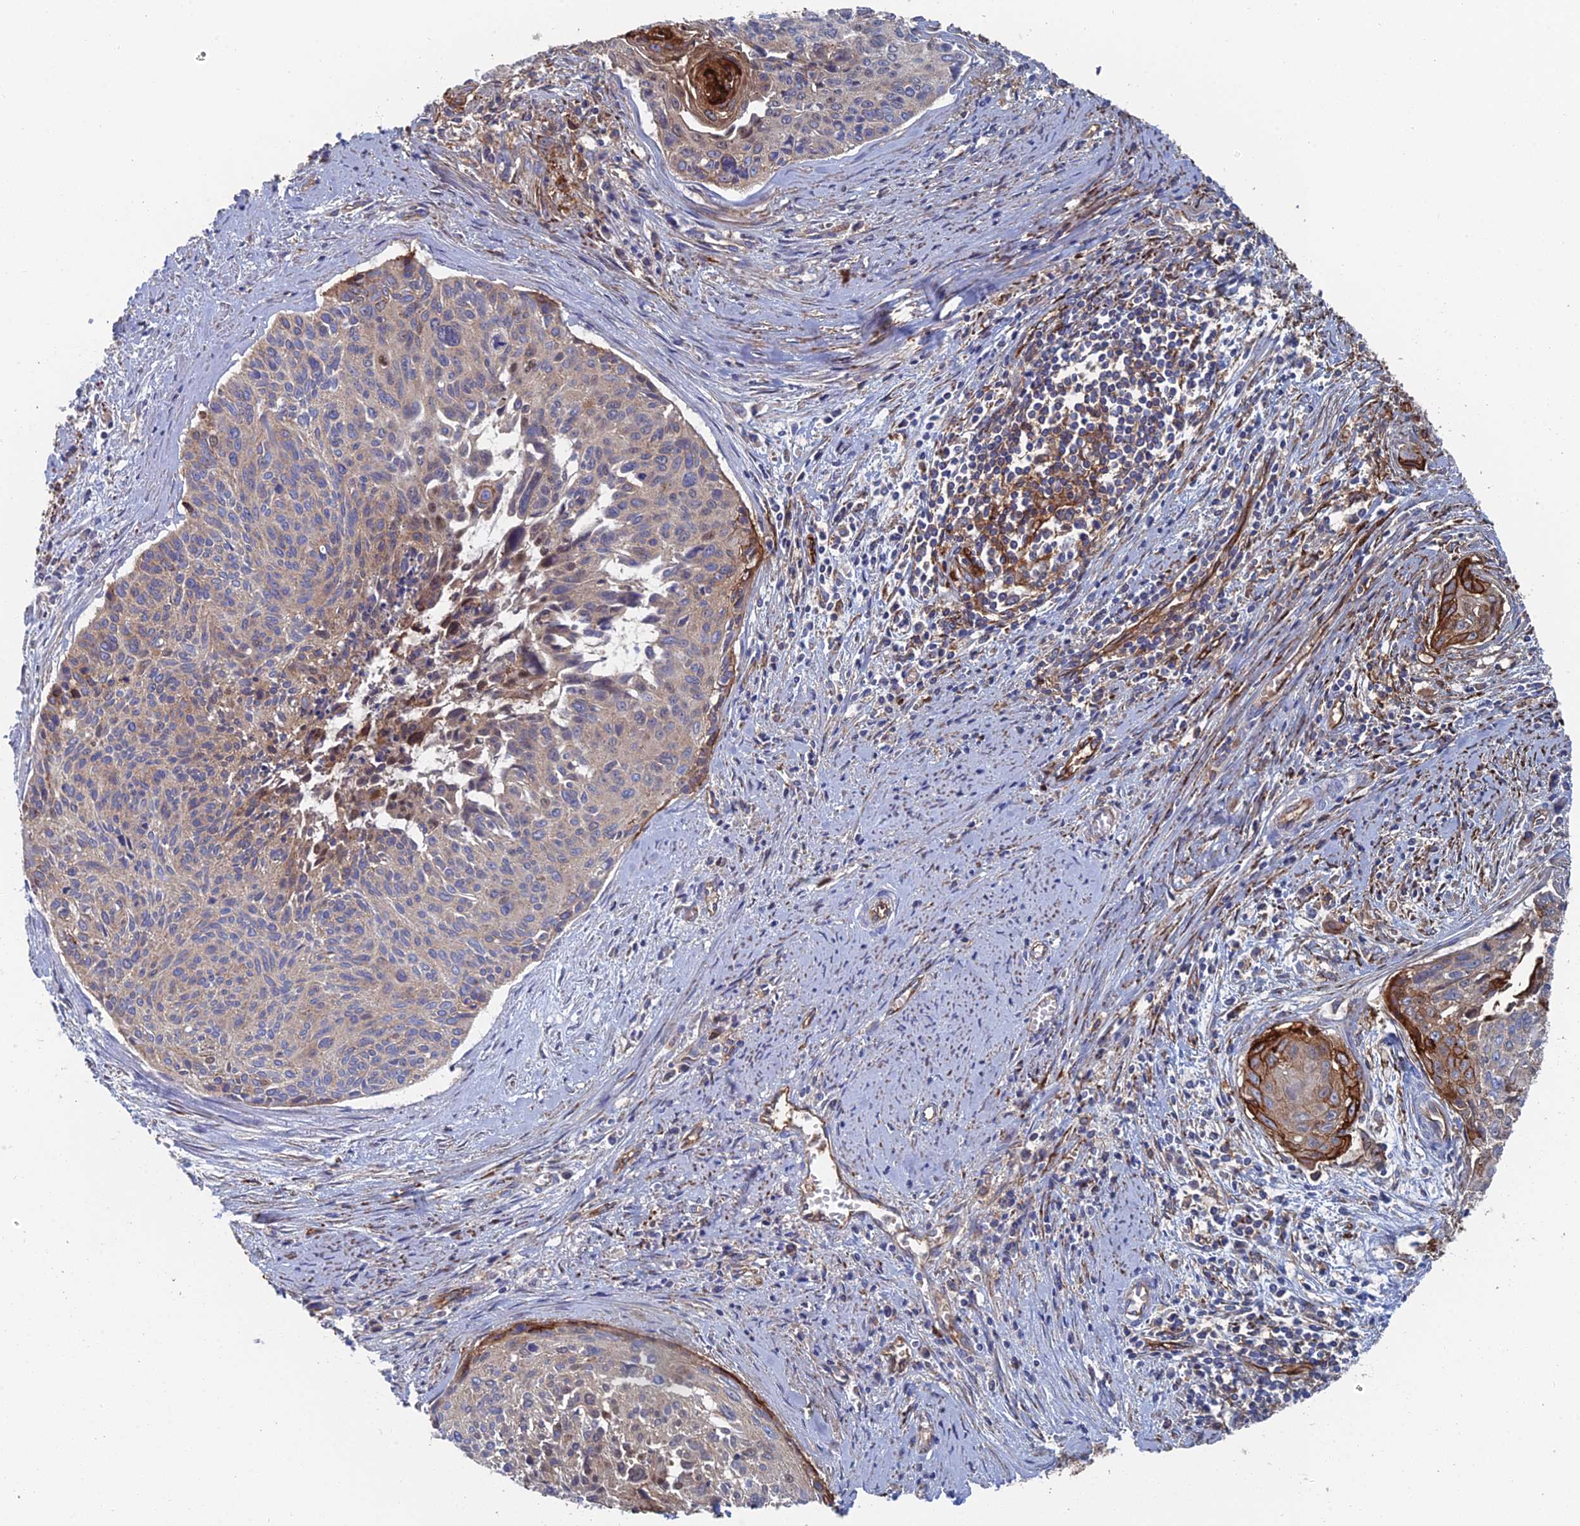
{"staining": {"intensity": "strong", "quantity": "<25%", "location": "cytoplasmic/membranous"}, "tissue": "cervical cancer", "cell_type": "Tumor cells", "image_type": "cancer", "snomed": [{"axis": "morphology", "description": "Squamous cell carcinoma, NOS"}, {"axis": "topography", "description": "Cervix"}], "caption": "Protein staining of cervical cancer (squamous cell carcinoma) tissue shows strong cytoplasmic/membranous expression in approximately <25% of tumor cells. (DAB = brown stain, brightfield microscopy at high magnification).", "gene": "SNX11", "patient": {"sex": "female", "age": 55}}